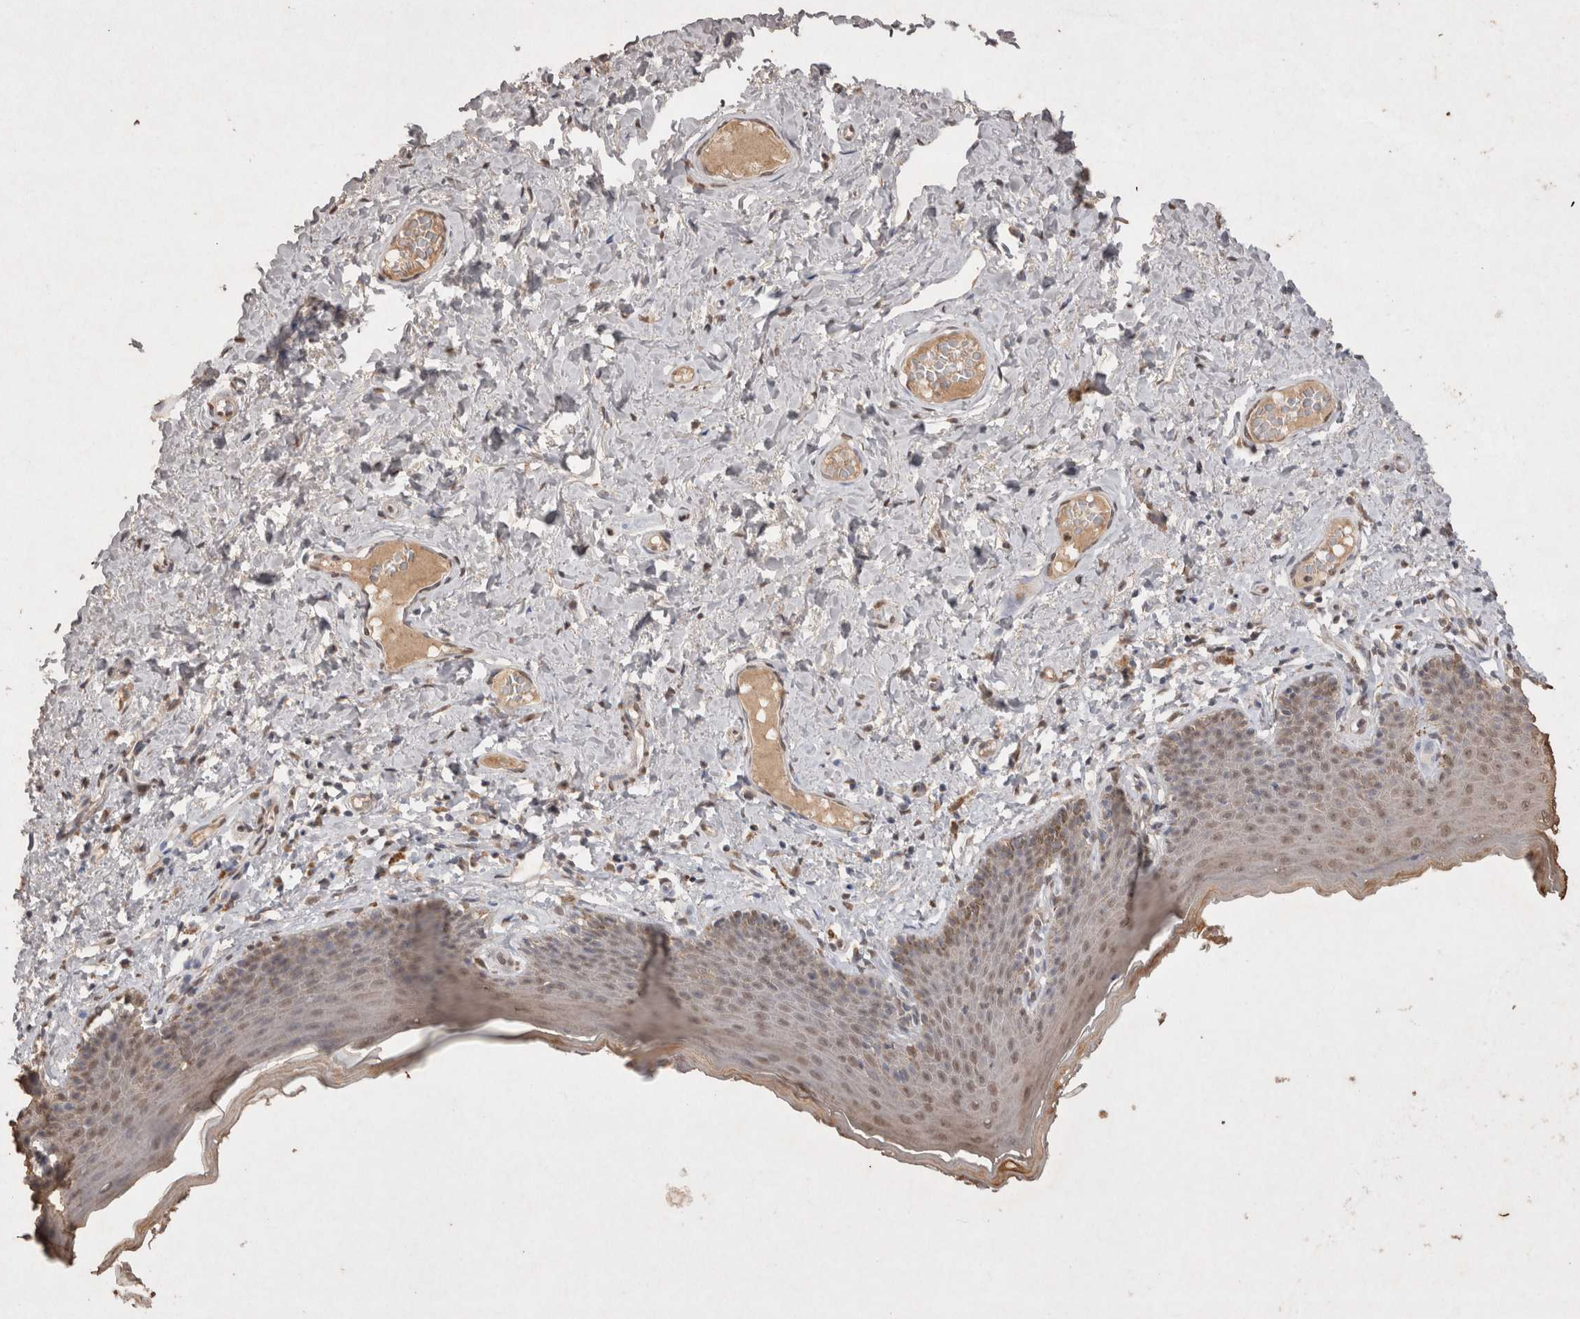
{"staining": {"intensity": "moderate", "quantity": "25%-75%", "location": "cytoplasmic/membranous,nuclear"}, "tissue": "skin", "cell_type": "Epidermal cells", "image_type": "normal", "snomed": [{"axis": "morphology", "description": "Normal tissue, NOS"}, {"axis": "topography", "description": "Vulva"}], "caption": "Skin stained with IHC reveals moderate cytoplasmic/membranous,nuclear expression in approximately 25%-75% of epidermal cells. (DAB (3,3'-diaminobenzidine) IHC, brown staining for protein, blue staining for nuclei).", "gene": "MLX", "patient": {"sex": "female", "age": 66}}